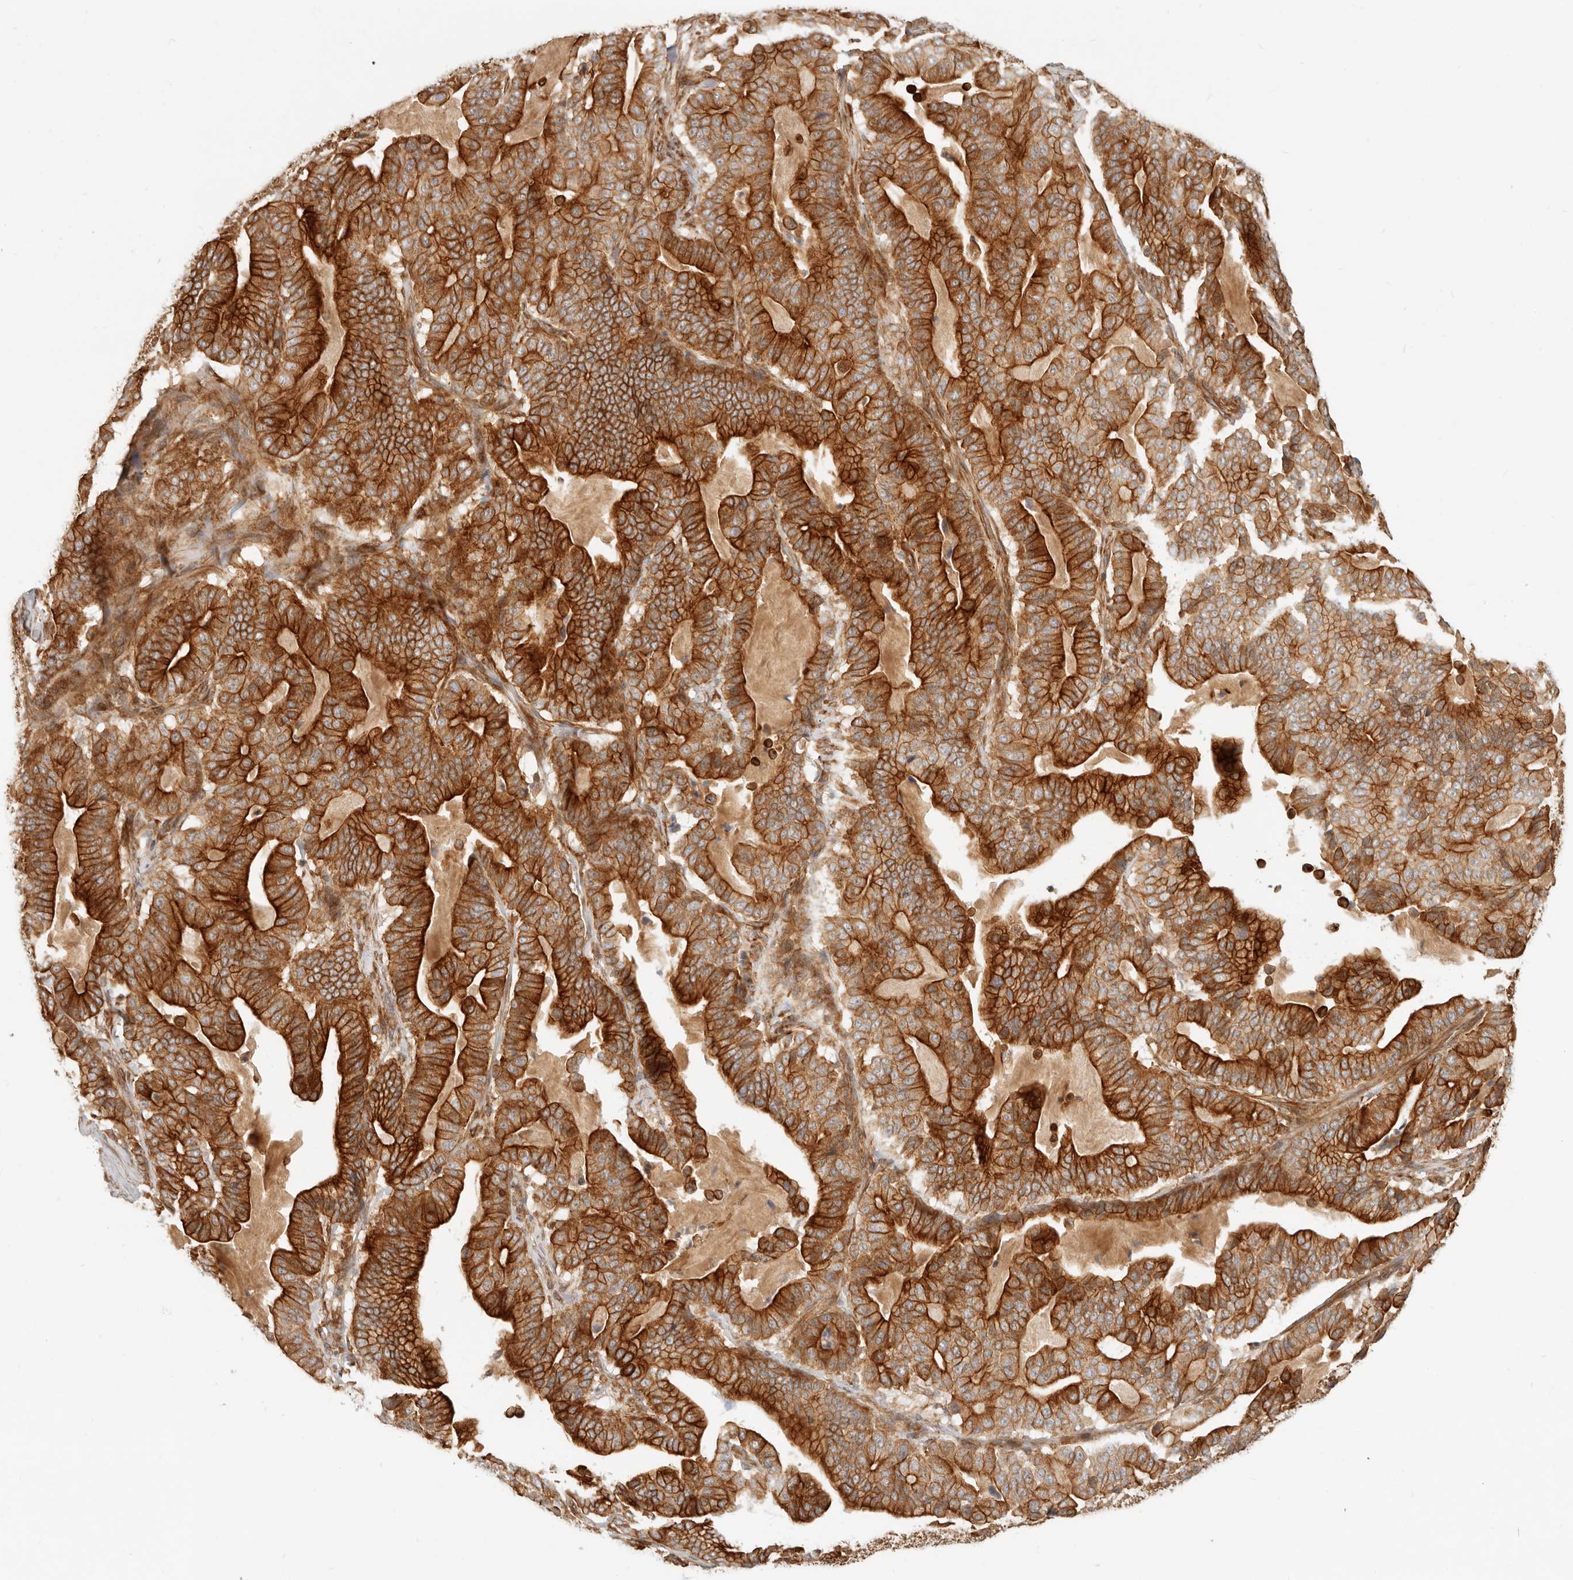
{"staining": {"intensity": "strong", "quantity": ">75%", "location": "cytoplasmic/membranous"}, "tissue": "pancreatic cancer", "cell_type": "Tumor cells", "image_type": "cancer", "snomed": [{"axis": "morphology", "description": "Adenocarcinoma, NOS"}, {"axis": "topography", "description": "Pancreas"}], "caption": "A brown stain labels strong cytoplasmic/membranous expression of a protein in pancreatic adenocarcinoma tumor cells.", "gene": "UFSP1", "patient": {"sex": "male", "age": 63}}